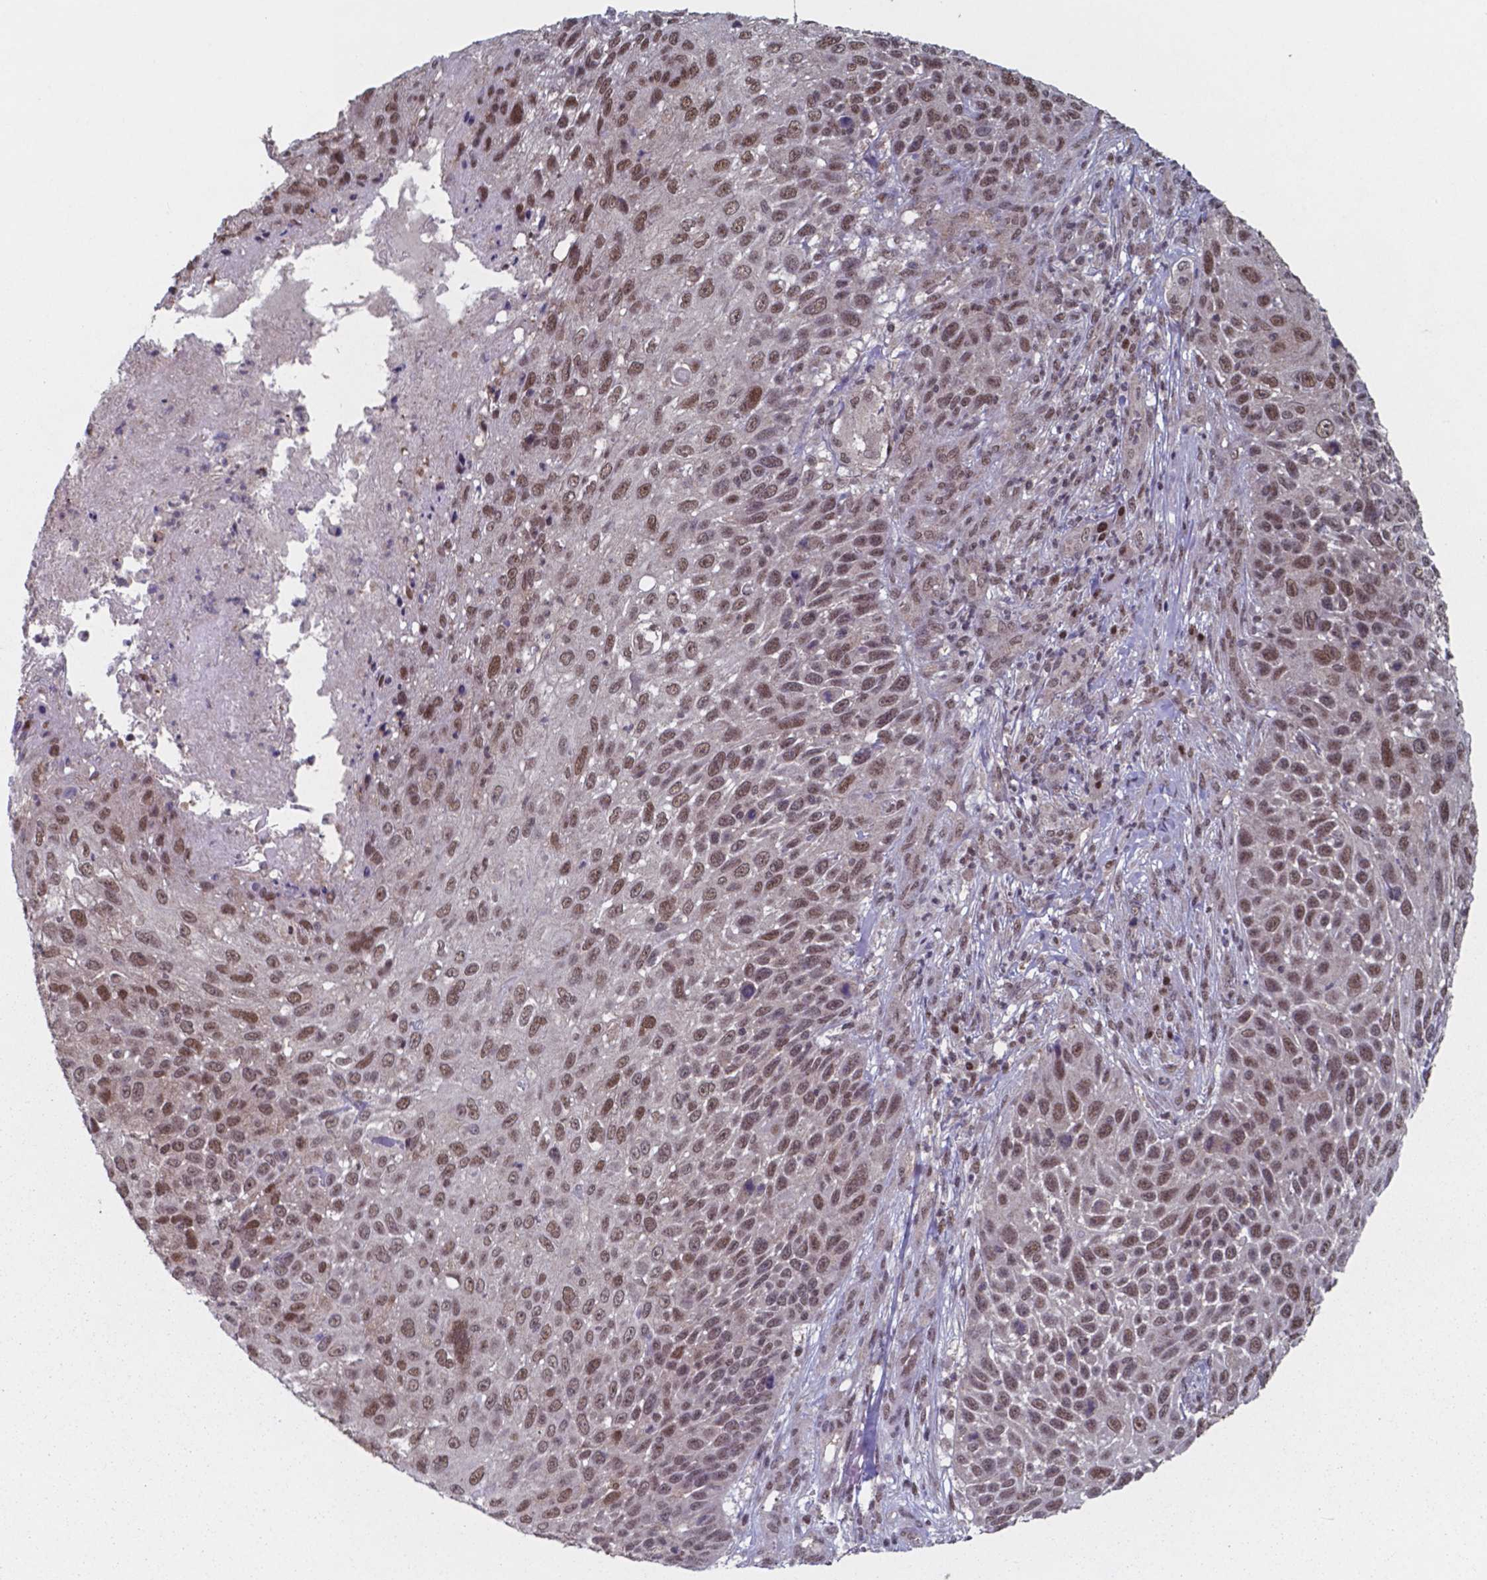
{"staining": {"intensity": "moderate", "quantity": ">75%", "location": "nuclear"}, "tissue": "skin cancer", "cell_type": "Tumor cells", "image_type": "cancer", "snomed": [{"axis": "morphology", "description": "Squamous cell carcinoma, NOS"}, {"axis": "topography", "description": "Skin"}], "caption": "Immunohistochemical staining of human skin squamous cell carcinoma displays medium levels of moderate nuclear protein positivity in approximately >75% of tumor cells.", "gene": "UBA1", "patient": {"sex": "male", "age": 92}}